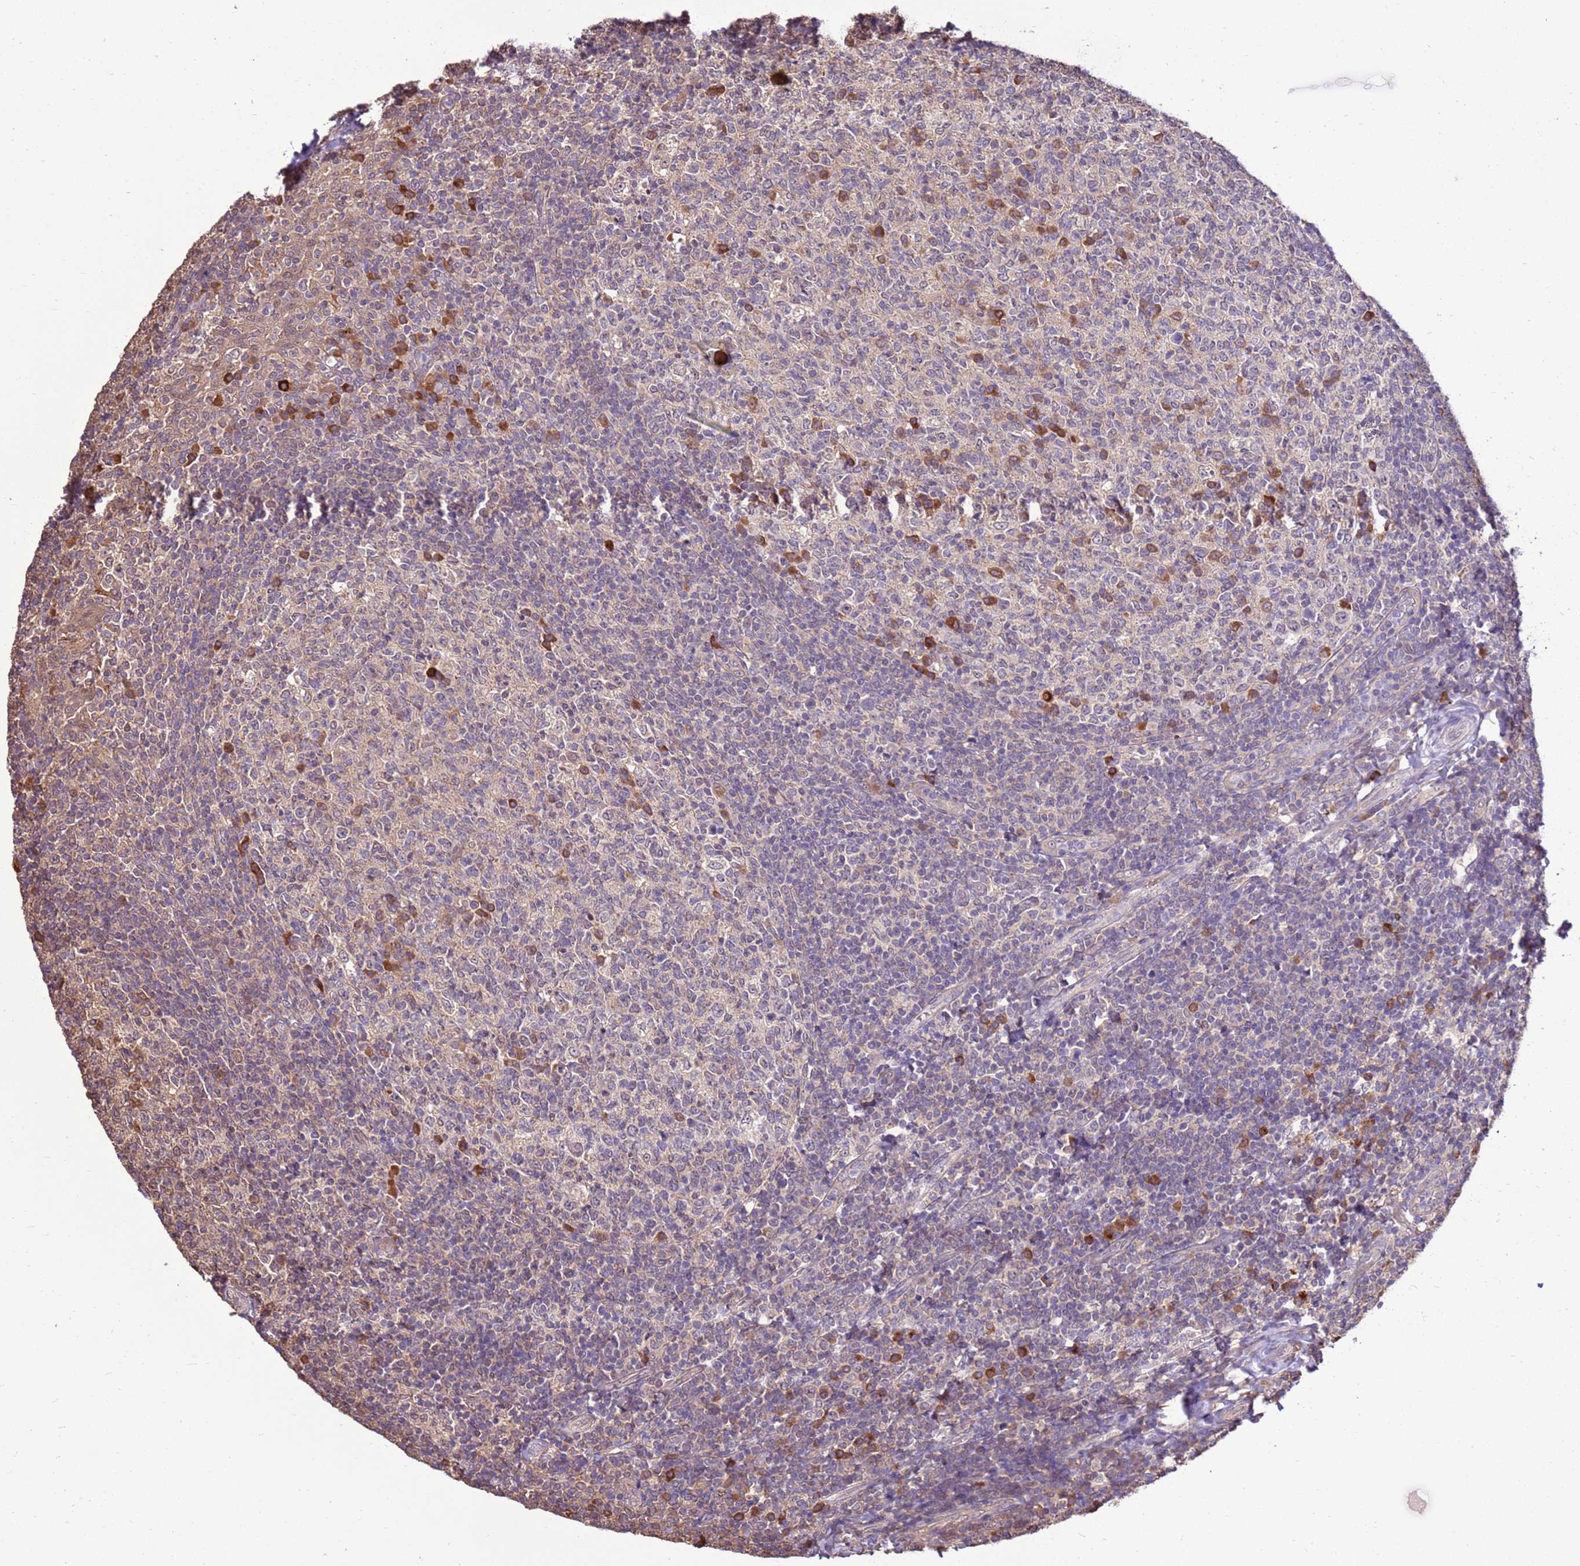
{"staining": {"intensity": "moderate", "quantity": "<25%", "location": "cytoplasmic/membranous"}, "tissue": "tonsil", "cell_type": "Germinal center cells", "image_type": "normal", "snomed": [{"axis": "morphology", "description": "Normal tissue, NOS"}, {"axis": "topography", "description": "Tonsil"}], "caption": "Germinal center cells exhibit low levels of moderate cytoplasmic/membranous staining in approximately <25% of cells in unremarkable human tonsil.", "gene": "BBS5", "patient": {"sex": "female", "age": 19}}